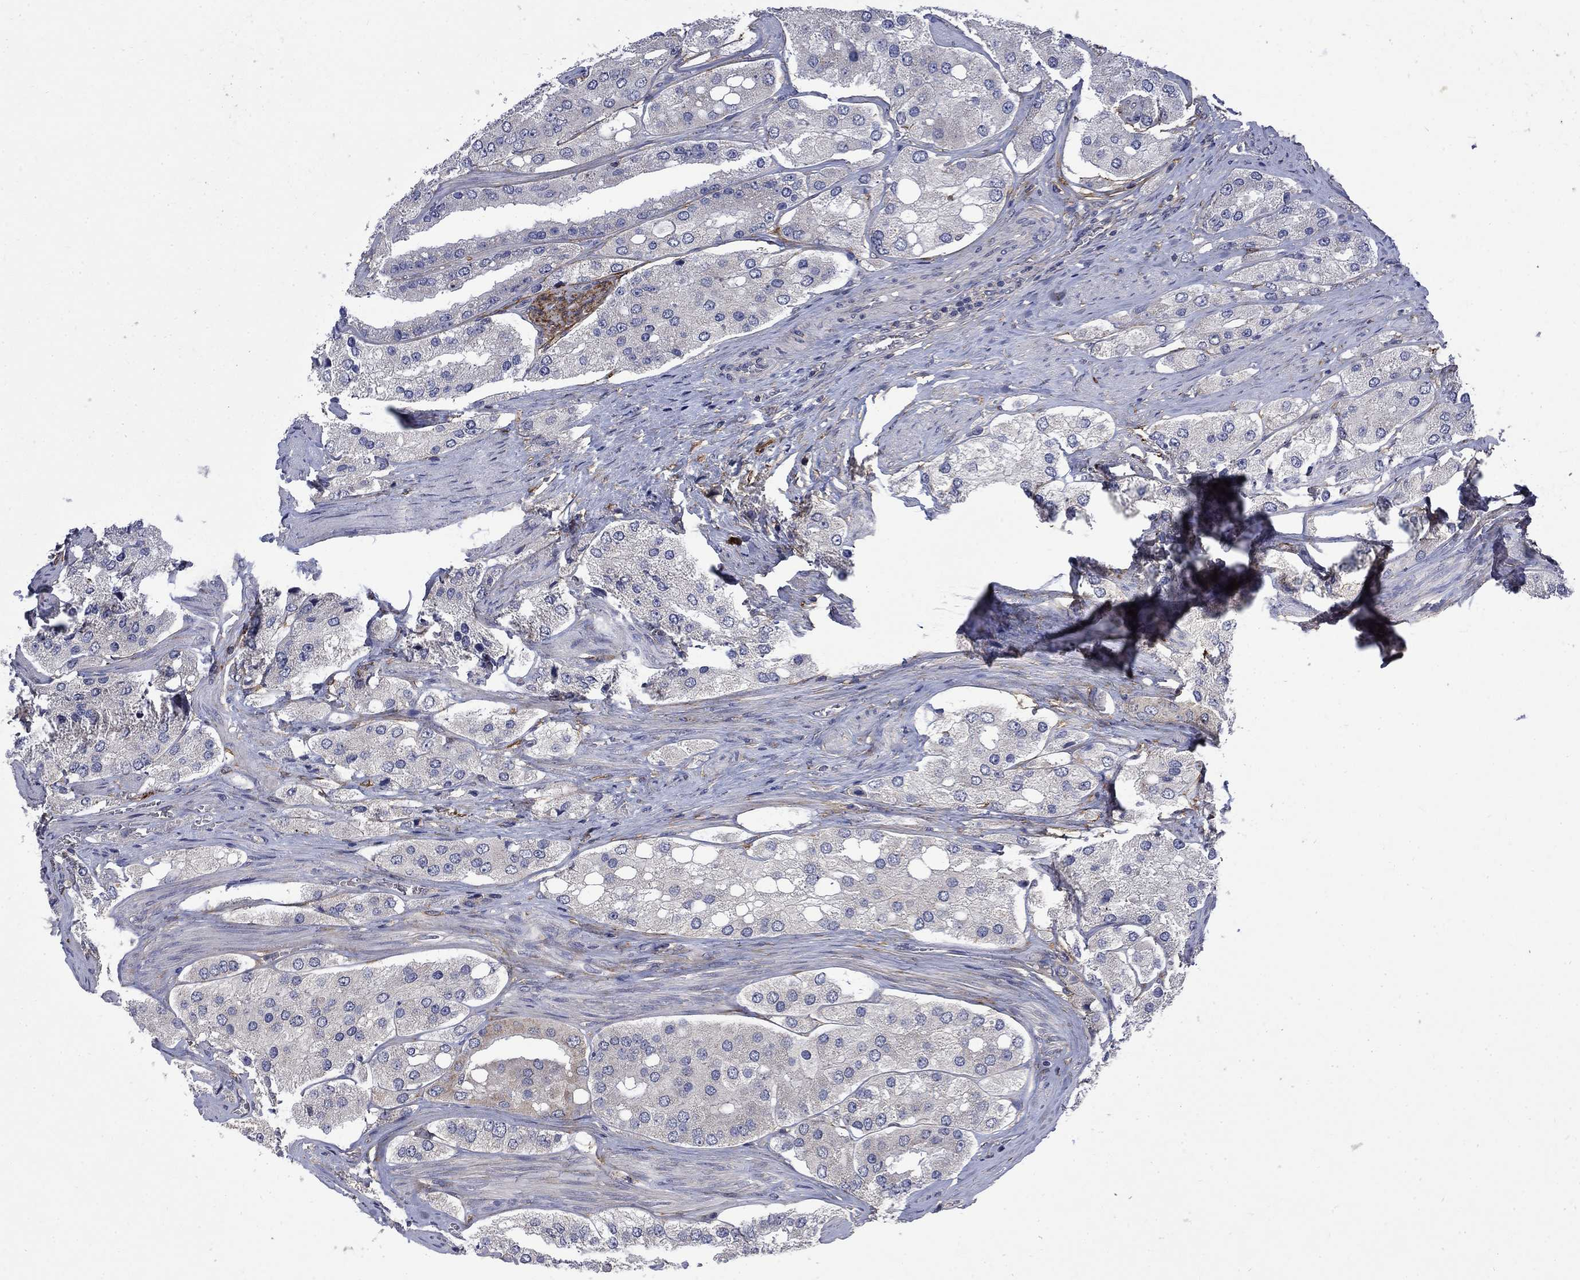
{"staining": {"intensity": "weak", "quantity": "<25%", "location": "cytoplasmic/membranous"}, "tissue": "prostate cancer", "cell_type": "Tumor cells", "image_type": "cancer", "snomed": [{"axis": "morphology", "description": "Adenocarcinoma, Low grade"}, {"axis": "topography", "description": "Prostate"}], "caption": "High power microscopy image of an immunohistochemistry micrograph of prostate cancer, revealing no significant expression in tumor cells.", "gene": "HSPA12A", "patient": {"sex": "male", "age": 69}}